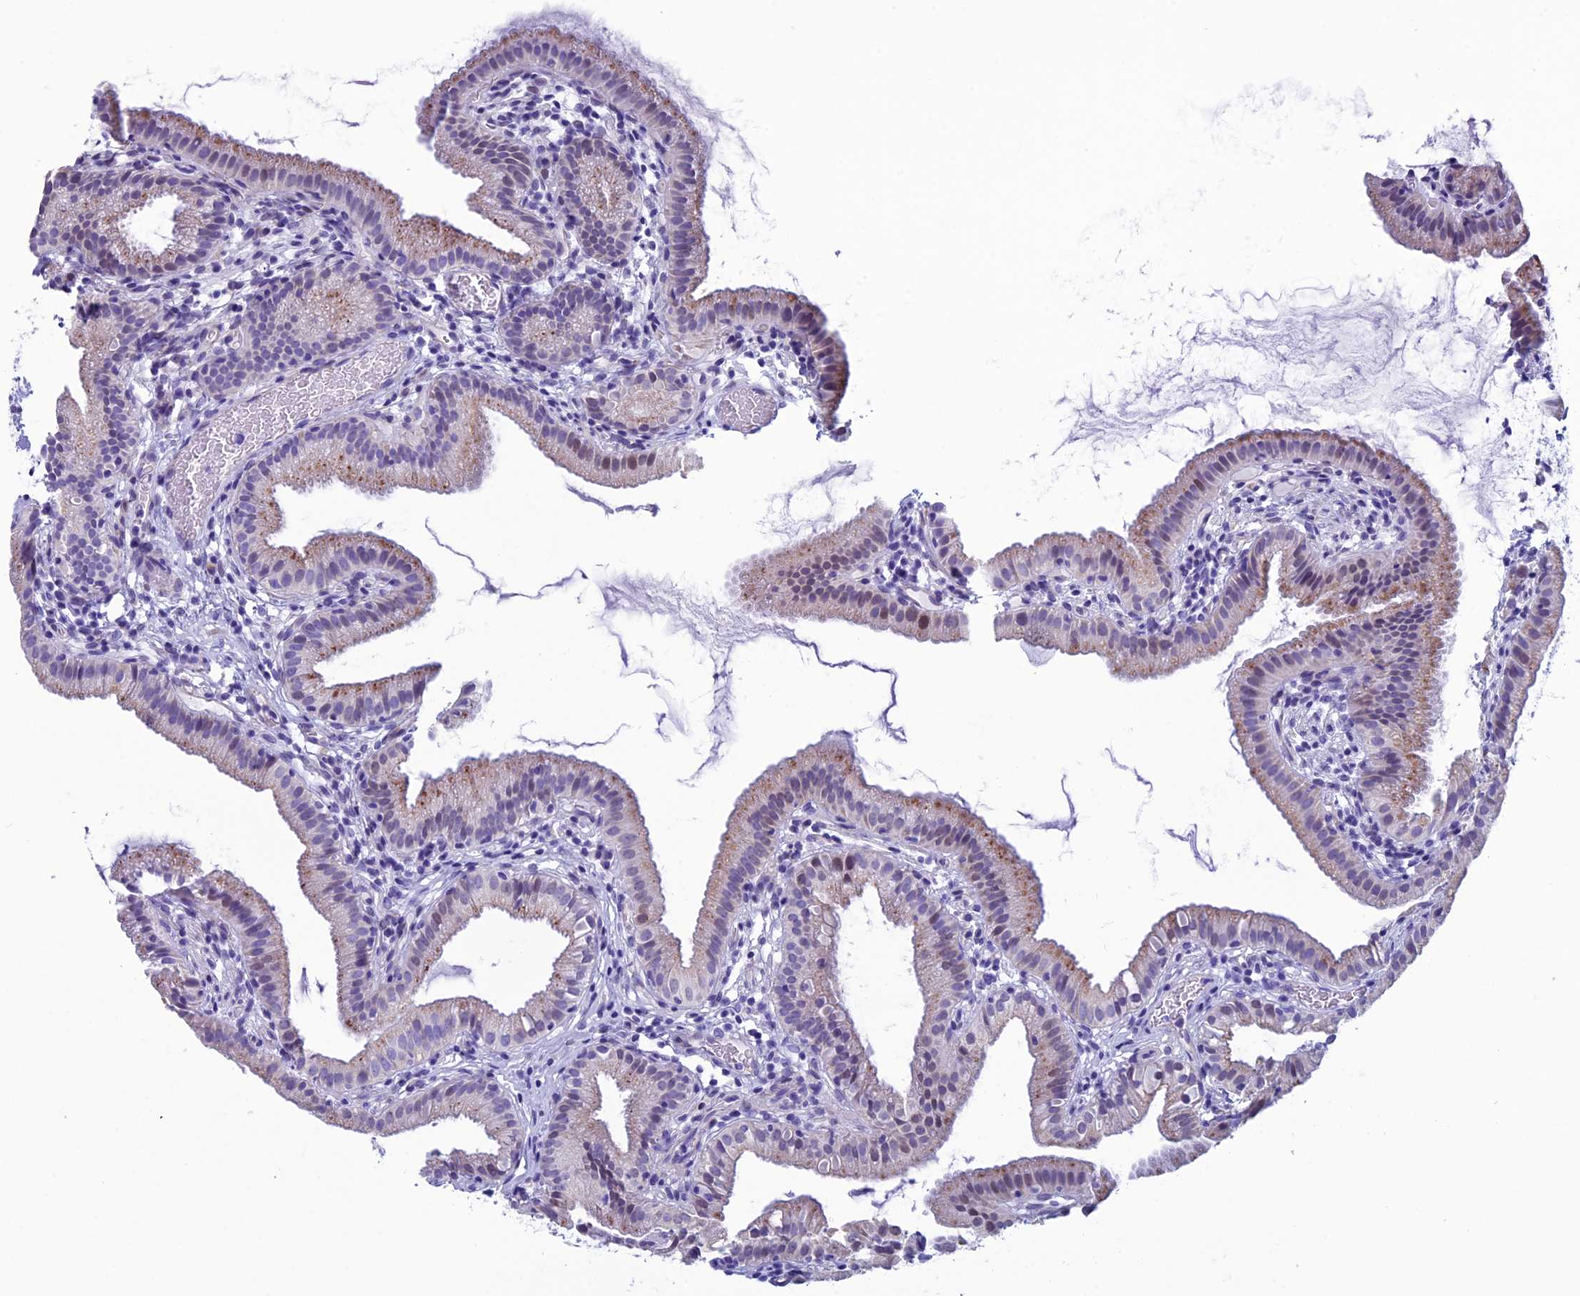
{"staining": {"intensity": "moderate", "quantity": "<25%", "location": "cytoplasmic/membranous,nuclear"}, "tissue": "gallbladder", "cell_type": "Glandular cells", "image_type": "normal", "snomed": [{"axis": "morphology", "description": "Normal tissue, NOS"}, {"axis": "topography", "description": "Gallbladder"}], "caption": "Immunohistochemical staining of unremarkable human gallbladder reveals <25% levels of moderate cytoplasmic/membranous,nuclear protein staining in about <25% of glandular cells. (DAB = brown stain, brightfield microscopy at high magnification).", "gene": "FAM169A", "patient": {"sex": "female", "age": 46}}